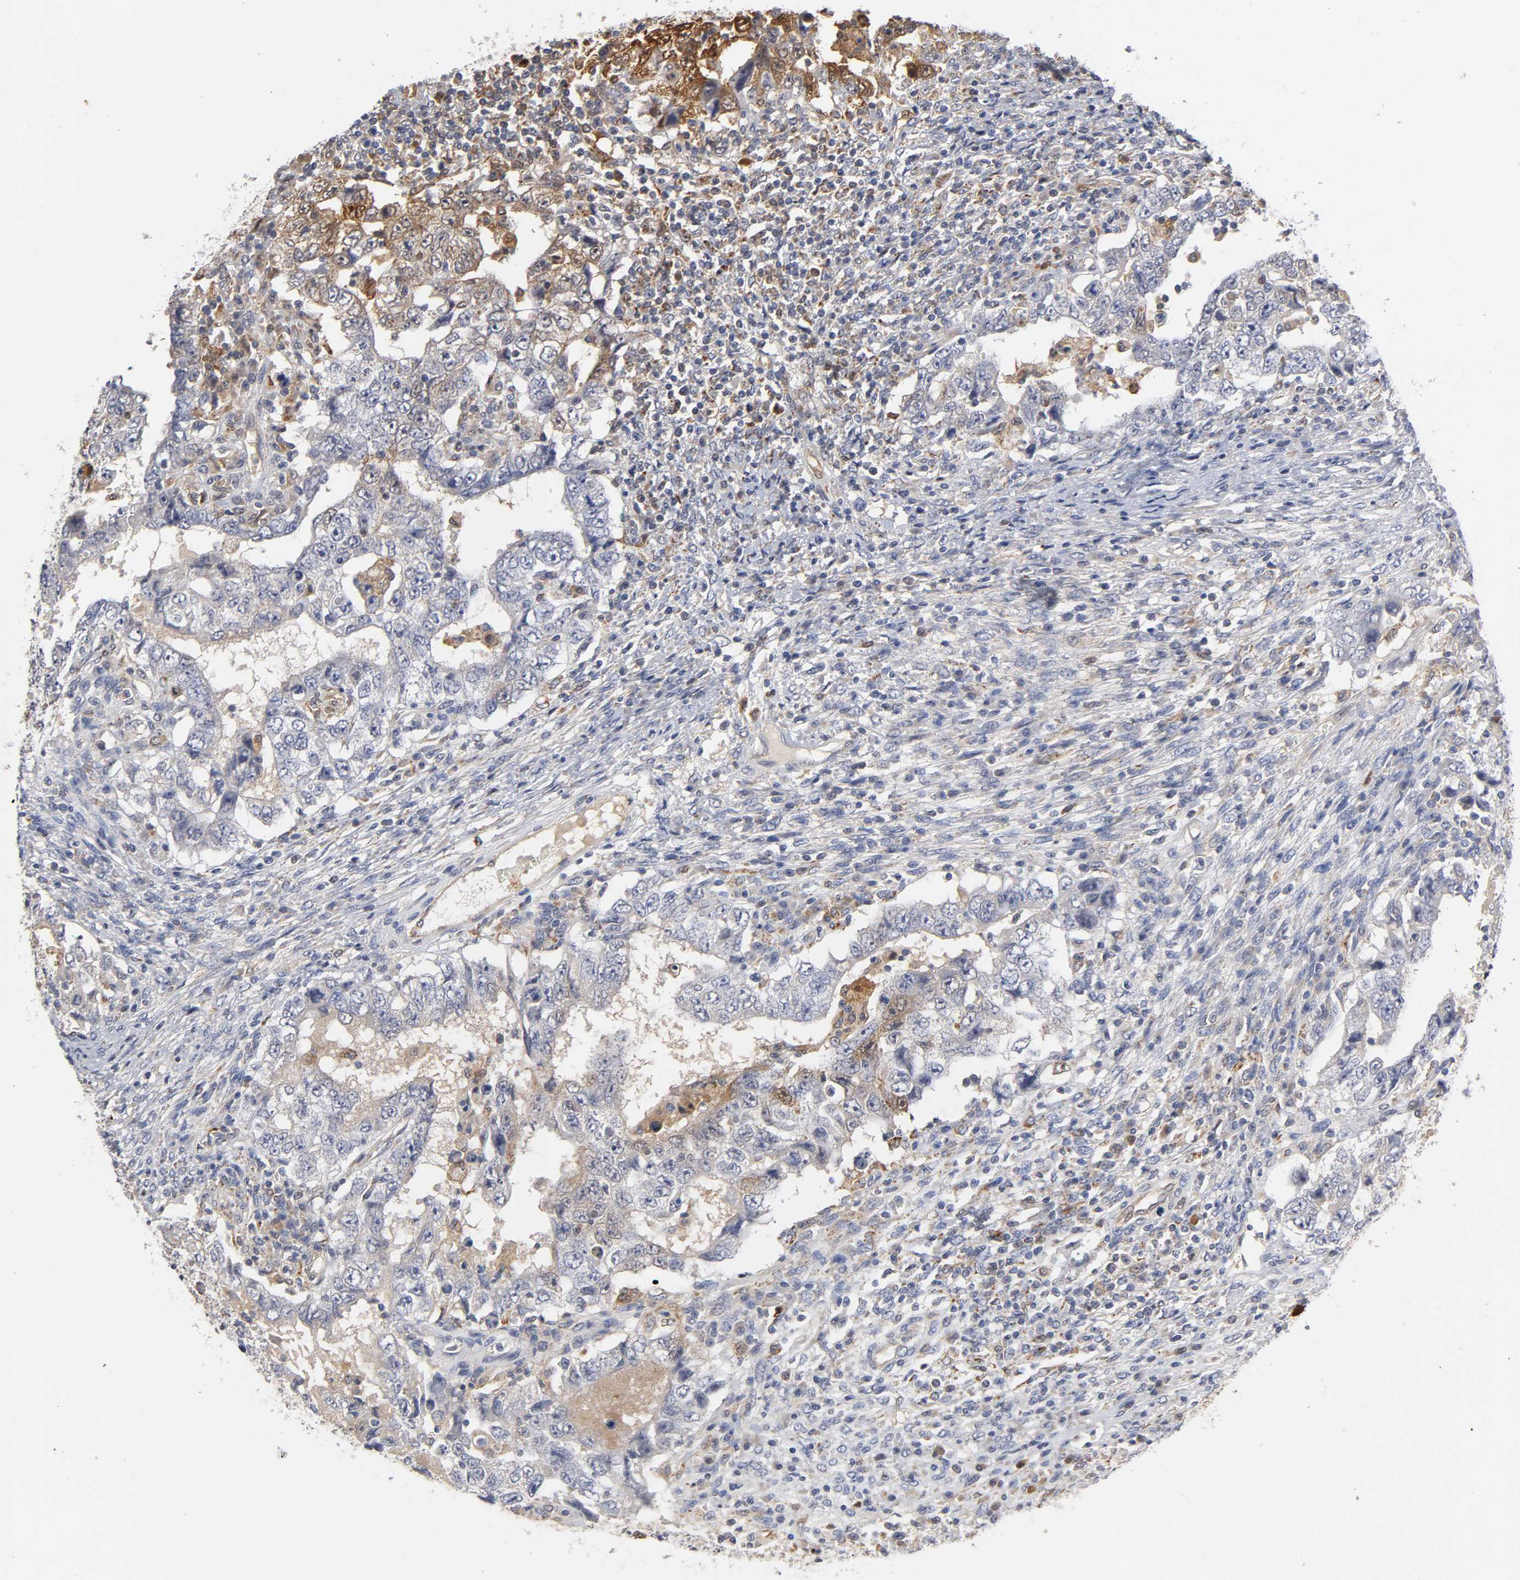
{"staining": {"intensity": "moderate", "quantity": "<25%", "location": "cytoplasmic/membranous"}, "tissue": "testis cancer", "cell_type": "Tumor cells", "image_type": "cancer", "snomed": [{"axis": "morphology", "description": "Carcinoma, Embryonal, NOS"}, {"axis": "topography", "description": "Testis"}], "caption": "The image demonstrates immunohistochemical staining of embryonal carcinoma (testis). There is moderate cytoplasmic/membranous staining is present in about <25% of tumor cells.", "gene": "ISG15", "patient": {"sex": "male", "age": 26}}